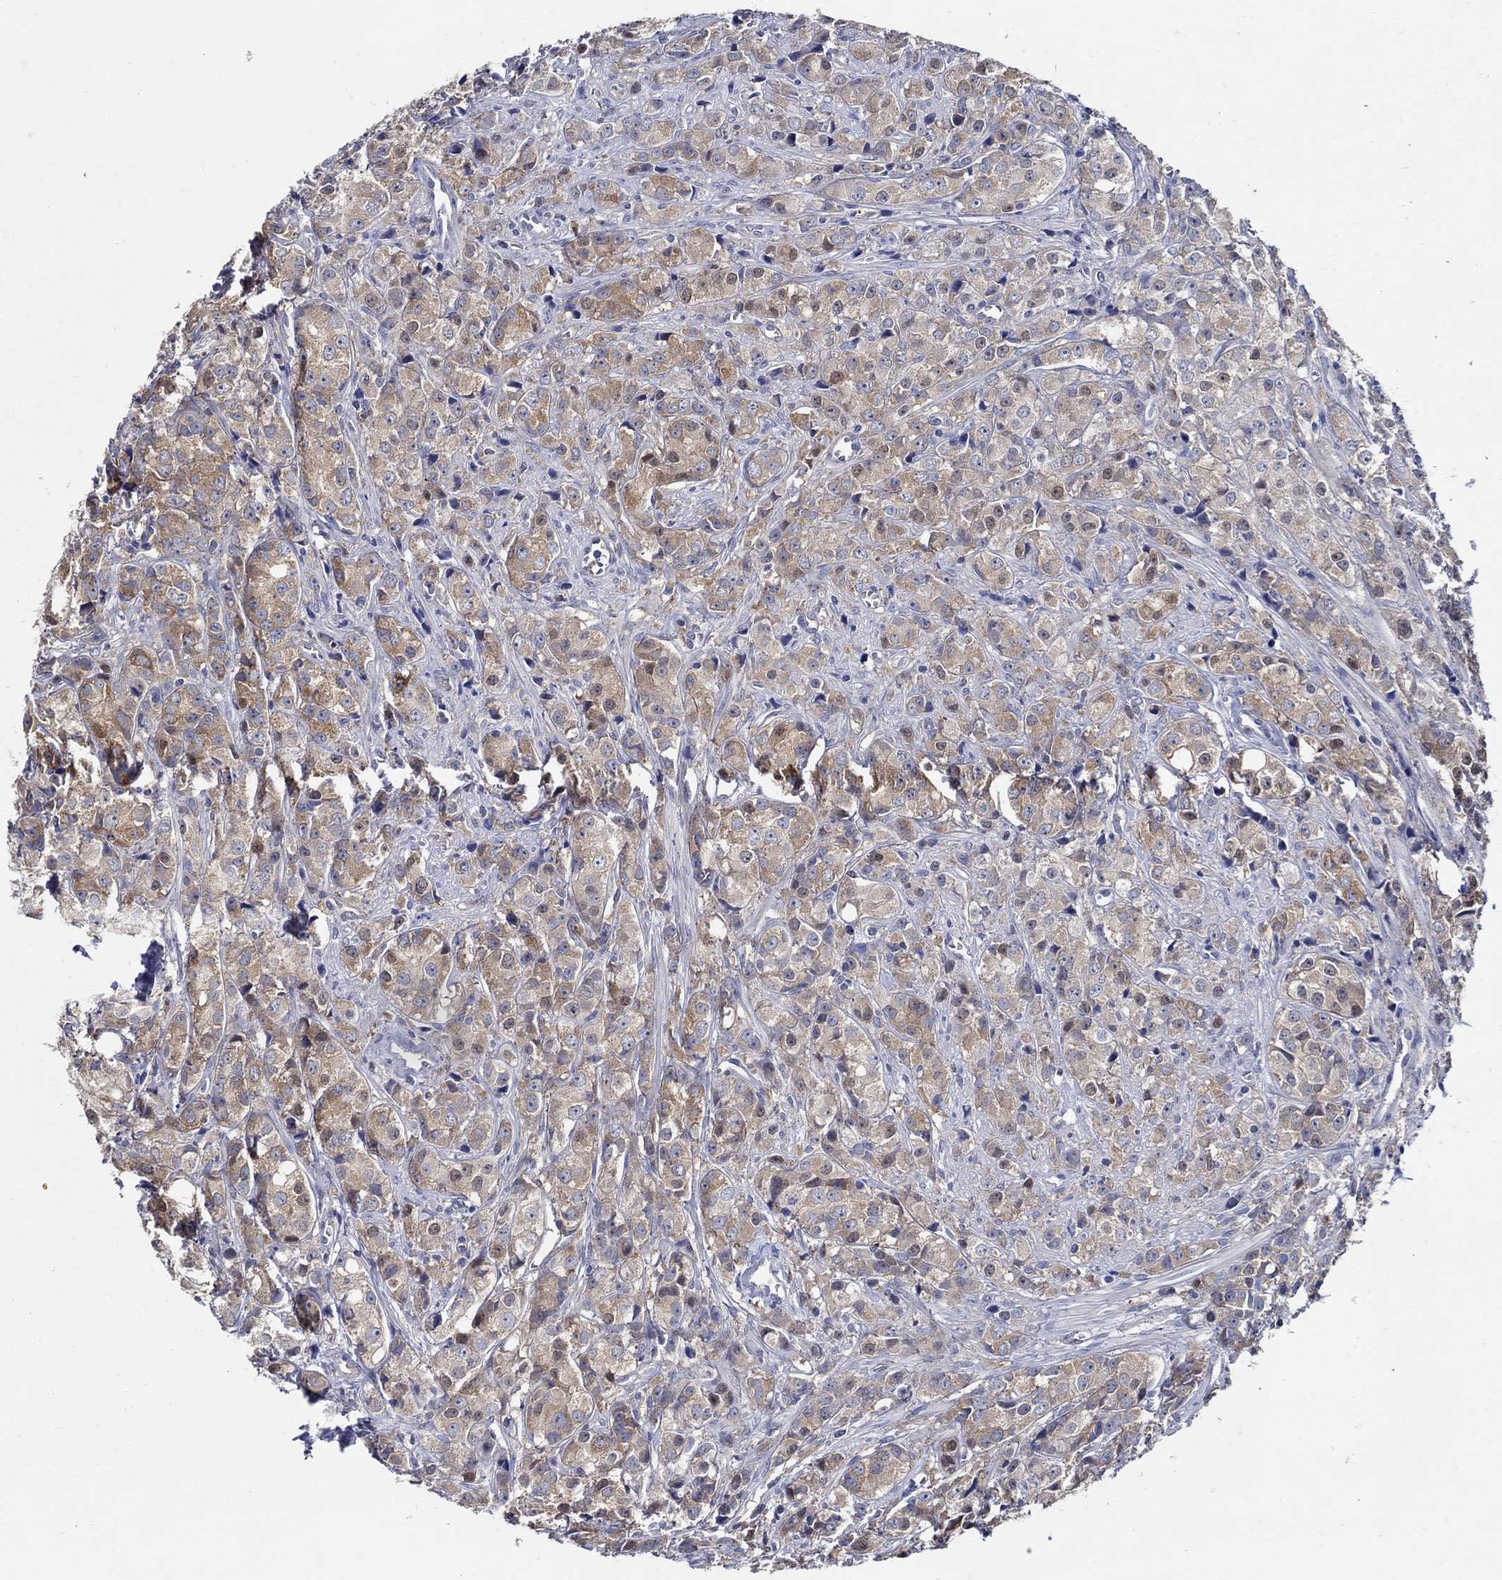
{"staining": {"intensity": "moderate", "quantity": "25%-75%", "location": "cytoplasmic/membranous"}, "tissue": "prostate cancer", "cell_type": "Tumor cells", "image_type": "cancer", "snomed": [{"axis": "morphology", "description": "Adenocarcinoma, Medium grade"}, {"axis": "topography", "description": "Prostate"}], "caption": "The histopathology image exhibits a brown stain indicating the presence of a protein in the cytoplasmic/membranous of tumor cells in medium-grade adenocarcinoma (prostate).", "gene": "MTHFR", "patient": {"sex": "male", "age": 74}}